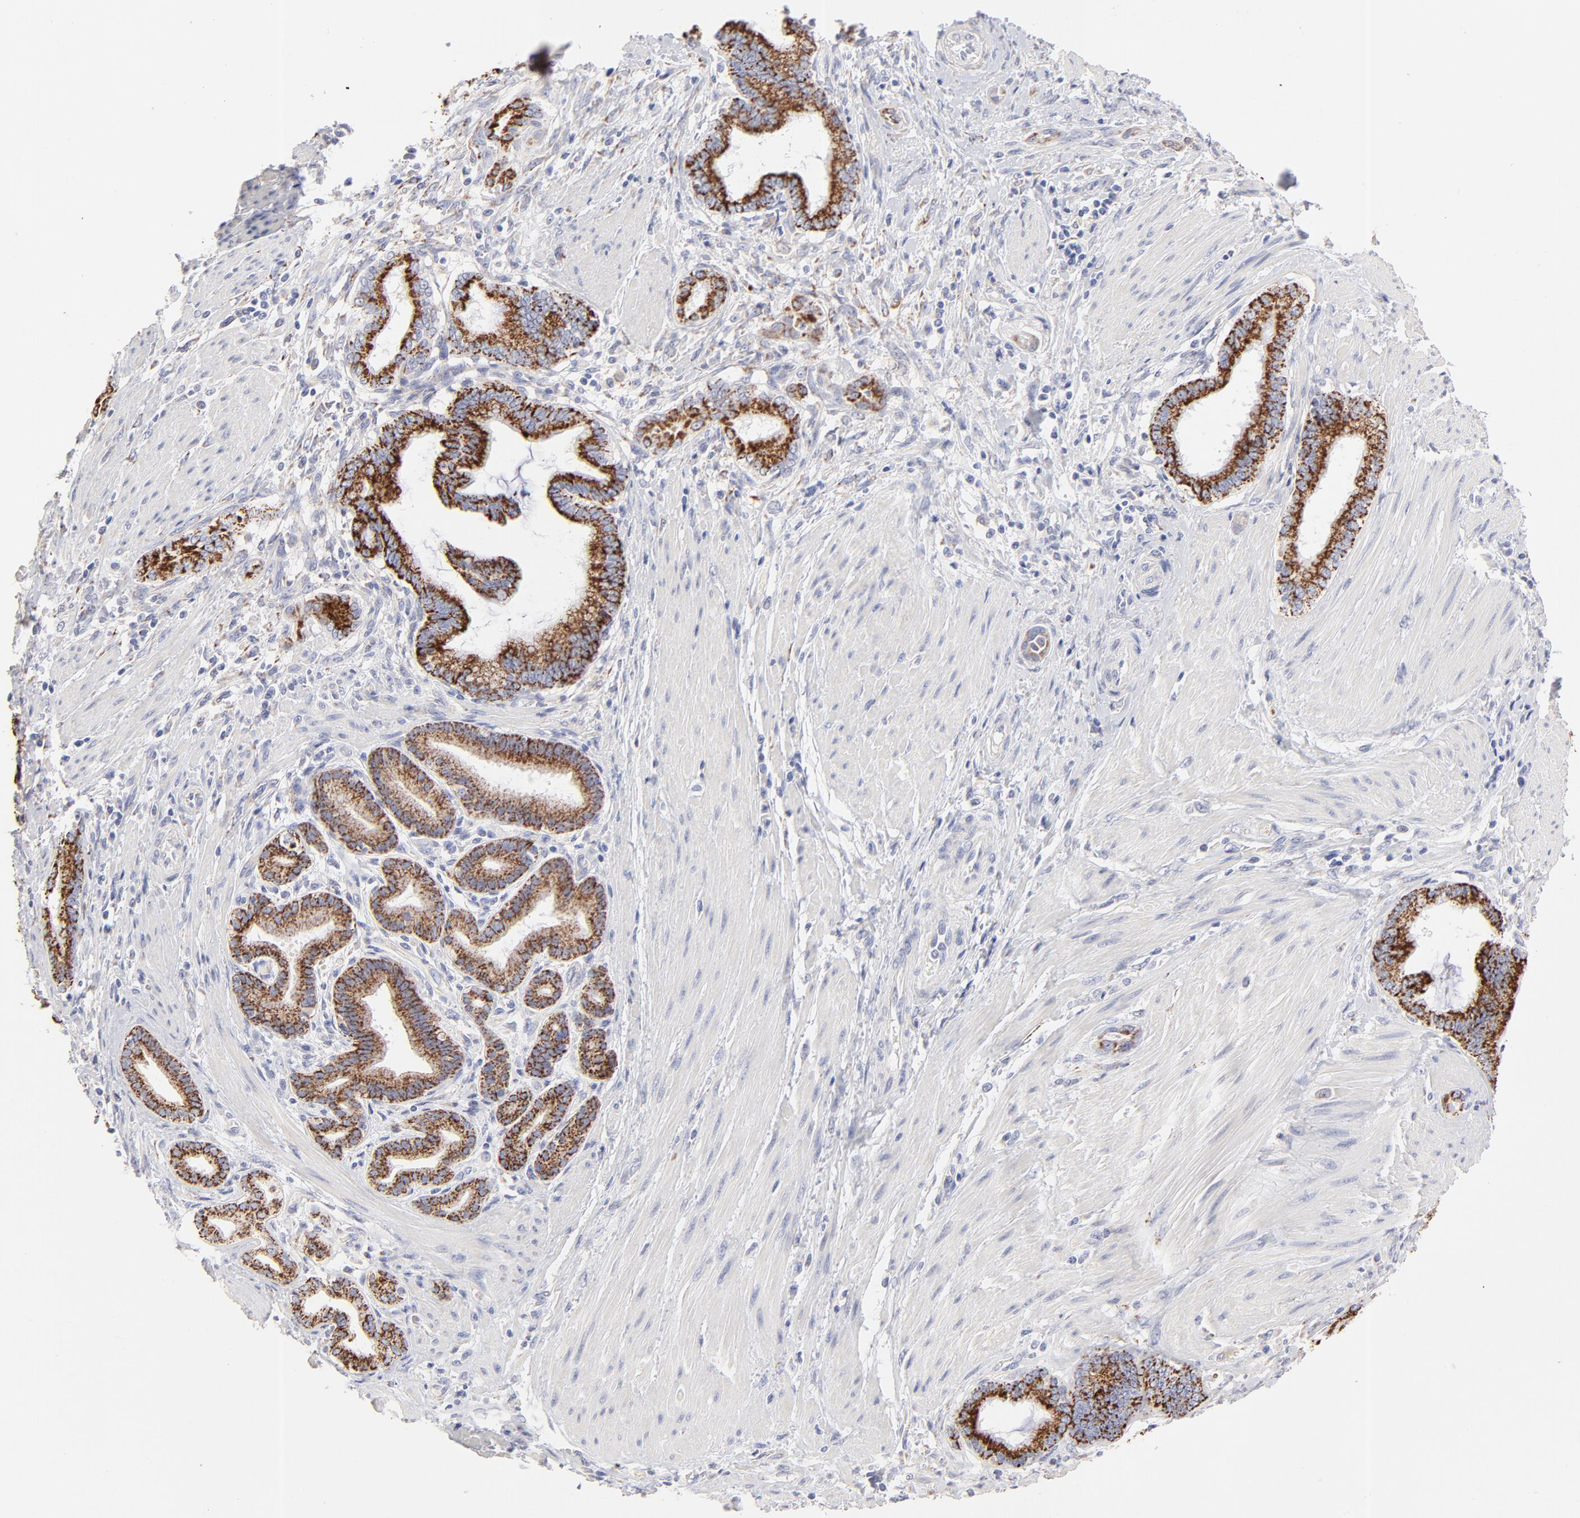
{"staining": {"intensity": "strong", "quantity": ">75%", "location": "cytoplasmic/membranous"}, "tissue": "pancreatic cancer", "cell_type": "Tumor cells", "image_type": "cancer", "snomed": [{"axis": "morphology", "description": "Adenocarcinoma, NOS"}, {"axis": "topography", "description": "Pancreas"}], "caption": "Human pancreatic cancer stained for a protein (brown) displays strong cytoplasmic/membranous positive expression in about >75% of tumor cells.", "gene": "TST", "patient": {"sex": "female", "age": 64}}